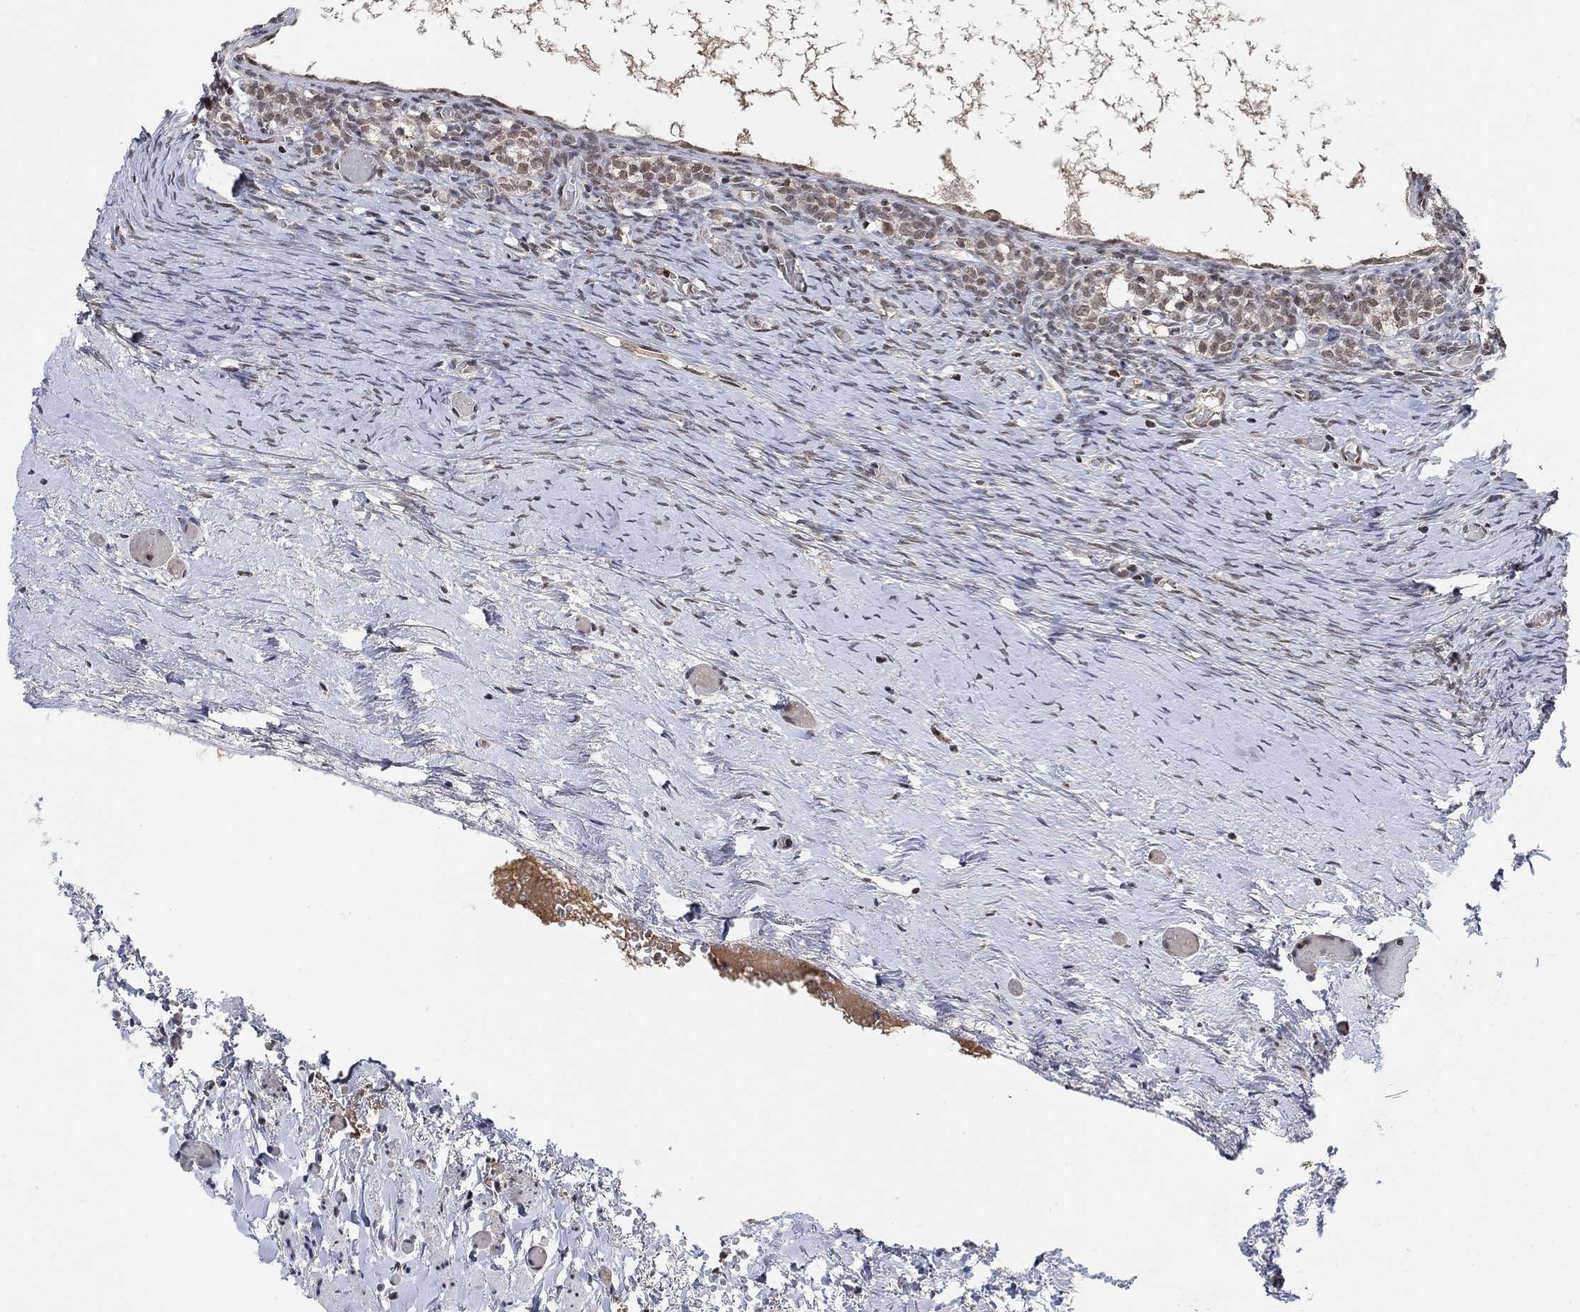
{"staining": {"intensity": "moderate", "quantity": "25%-75%", "location": "cytoplasmic/membranous"}, "tissue": "ovary", "cell_type": "Follicle cells", "image_type": "normal", "snomed": [{"axis": "morphology", "description": "Normal tissue, NOS"}, {"axis": "topography", "description": "Ovary"}], "caption": "Immunohistochemistry (DAB (3,3'-diaminobenzidine)) staining of unremarkable human ovary displays moderate cytoplasmic/membranous protein staining in about 25%-75% of follicle cells.", "gene": "THAP8", "patient": {"sex": "female", "age": 39}}